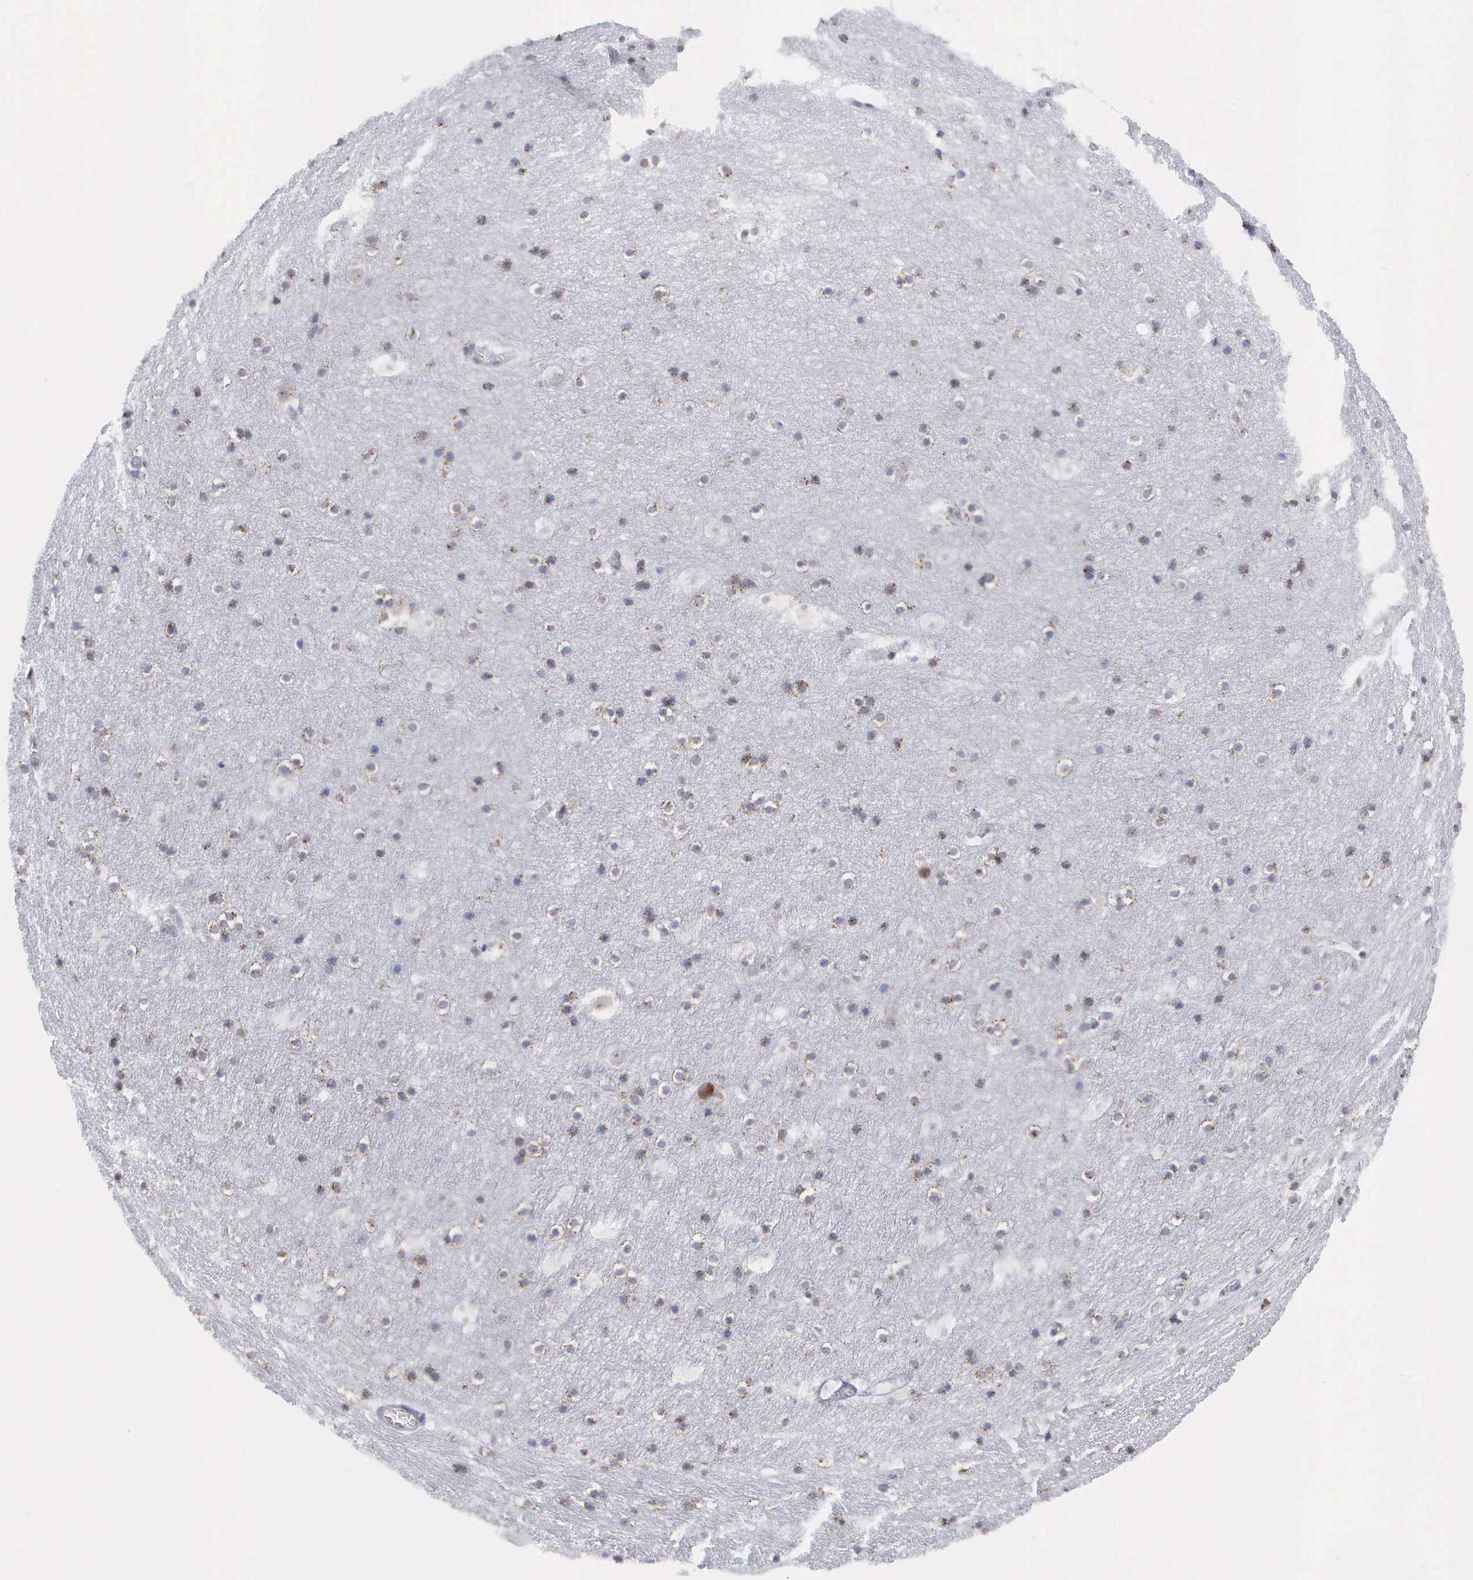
{"staining": {"intensity": "negative", "quantity": "none", "location": "none"}, "tissue": "hippocampus", "cell_type": "Glial cells", "image_type": "normal", "snomed": [{"axis": "morphology", "description": "Normal tissue, NOS"}, {"axis": "topography", "description": "Hippocampus"}], "caption": "Human hippocampus stained for a protein using immunohistochemistry (IHC) demonstrates no expression in glial cells.", "gene": "SPIN3", "patient": {"sex": "male", "age": 45}}